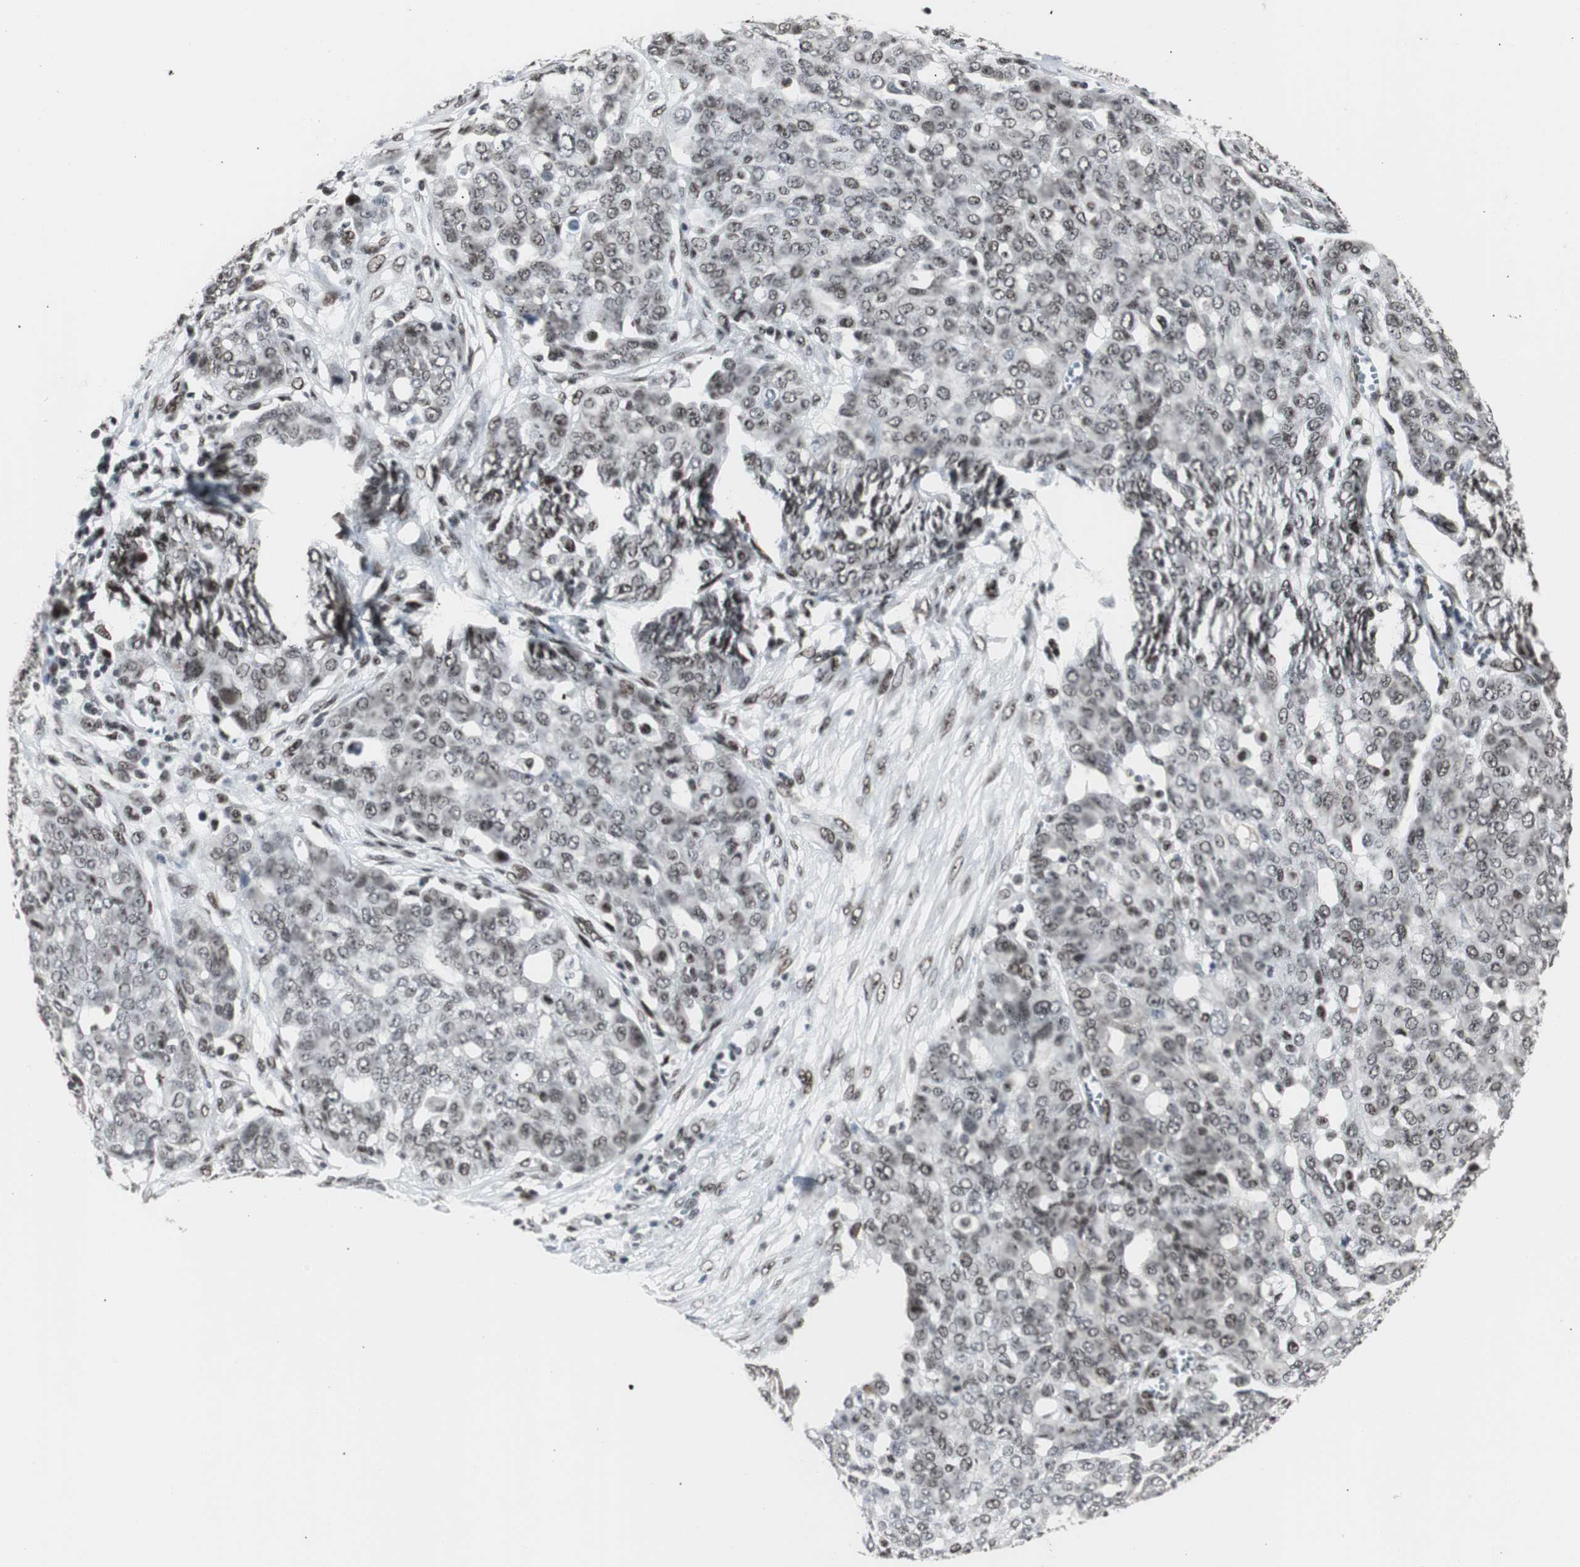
{"staining": {"intensity": "moderate", "quantity": ">75%", "location": "nuclear"}, "tissue": "ovarian cancer", "cell_type": "Tumor cells", "image_type": "cancer", "snomed": [{"axis": "morphology", "description": "Cystadenocarcinoma, serous, NOS"}, {"axis": "topography", "description": "Soft tissue"}, {"axis": "topography", "description": "Ovary"}], "caption": "The image demonstrates staining of ovarian serous cystadenocarcinoma, revealing moderate nuclear protein positivity (brown color) within tumor cells.", "gene": "XRCC1", "patient": {"sex": "female", "age": 57}}